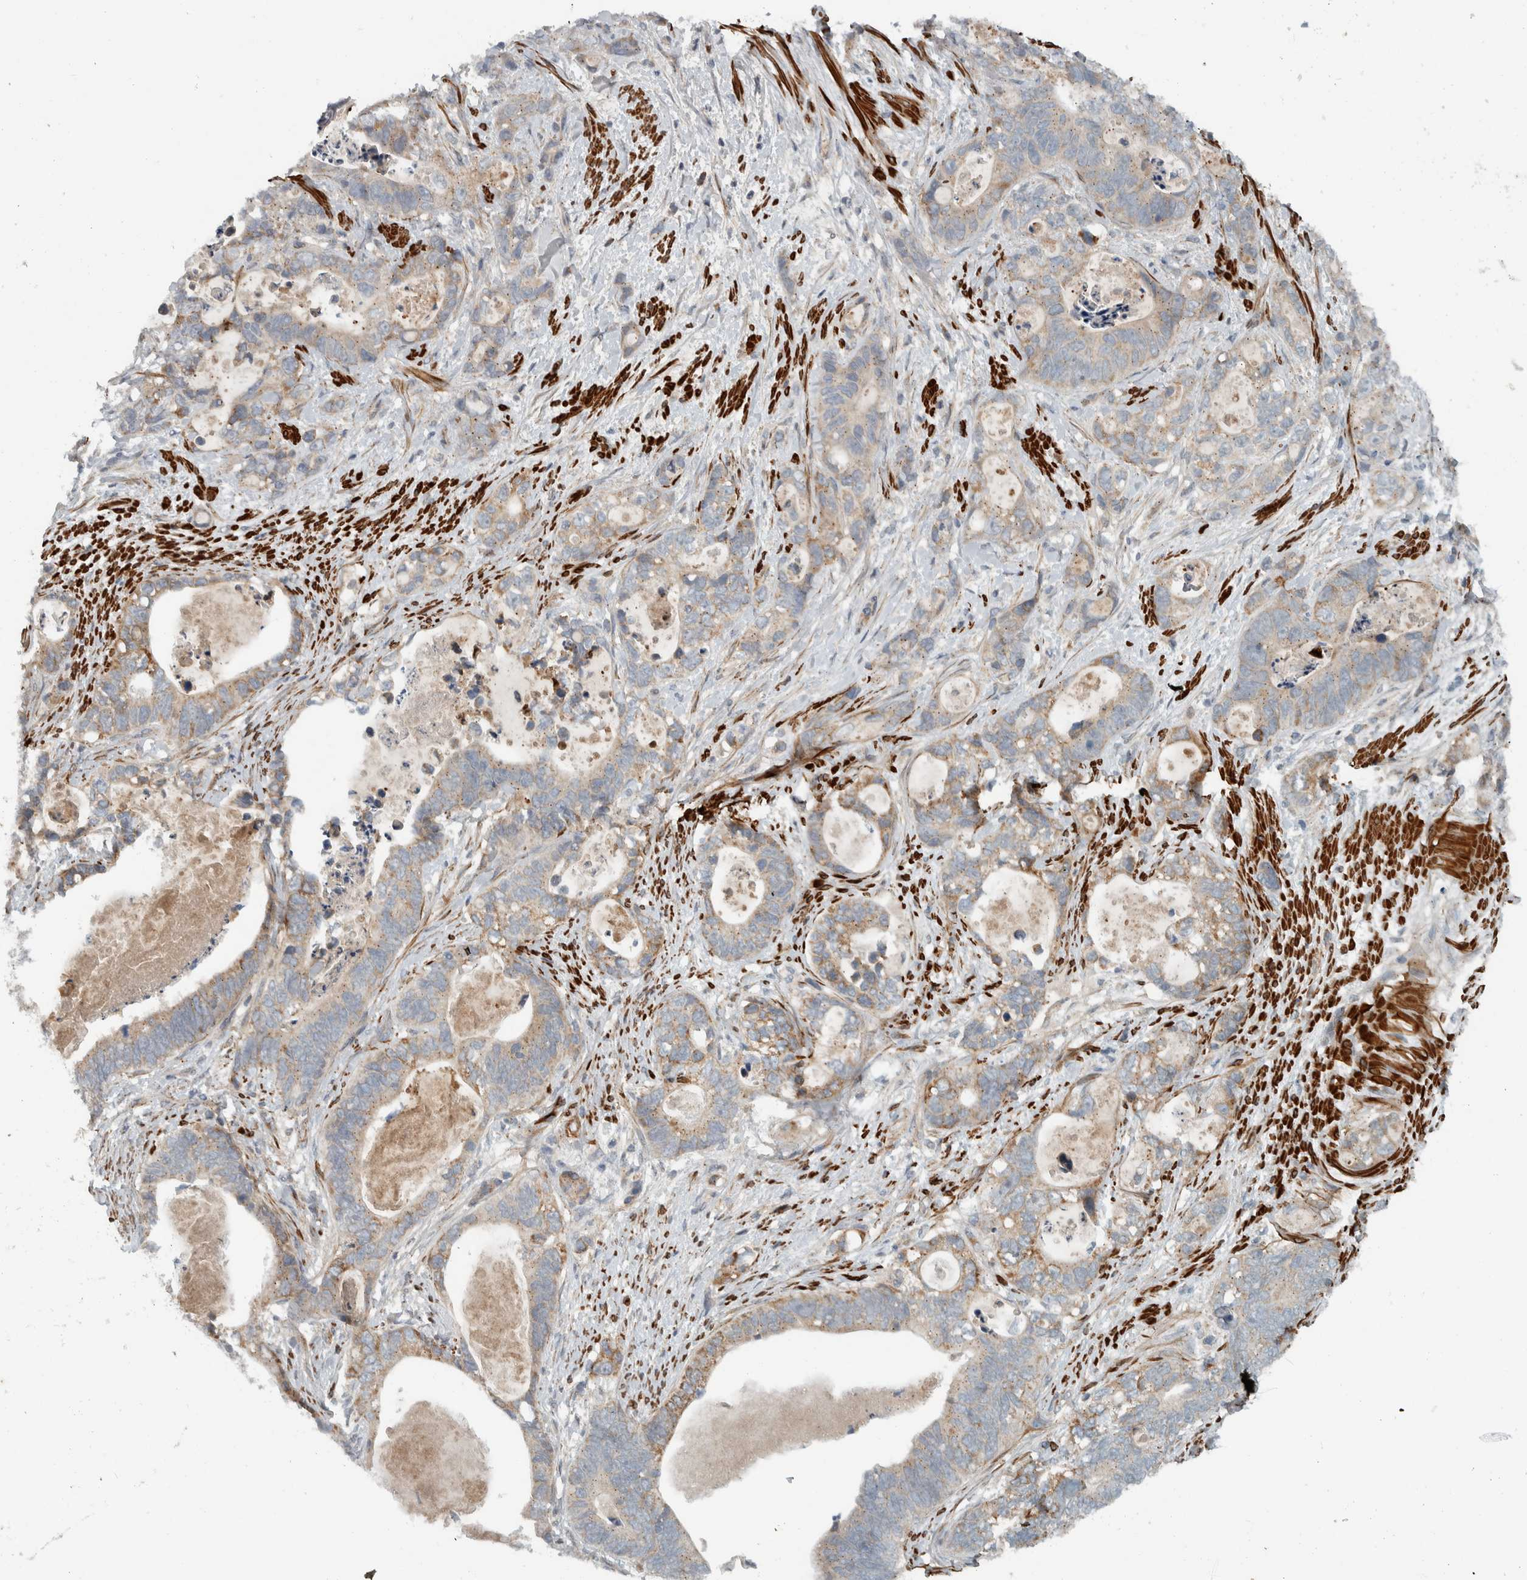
{"staining": {"intensity": "moderate", "quantity": ">75%", "location": "cytoplasmic/membranous"}, "tissue": "stomach cancer", "cell_type": "Tumor cells", "image_type": "cancer", "snomed": [{"axis": "morphology", "description": "Normal tissue, NOS"}, {"axis": "morphology", "description": "Adenocarcinoma, NOS"}, {"axis": "topography", "description": "Stomach"}], "caption": "Stomach cancer (adenocarcinoma) tissue exhibits moderate cytoplasmic/membranous expression in about >75% of tumor cells The staining is performed using DAB brown chromogen to label protein expression. The nuclei are counter-stained blue using hematoxylin.", "gene": "LBHD1", "patient": {"sex": "female", "age": 89}}